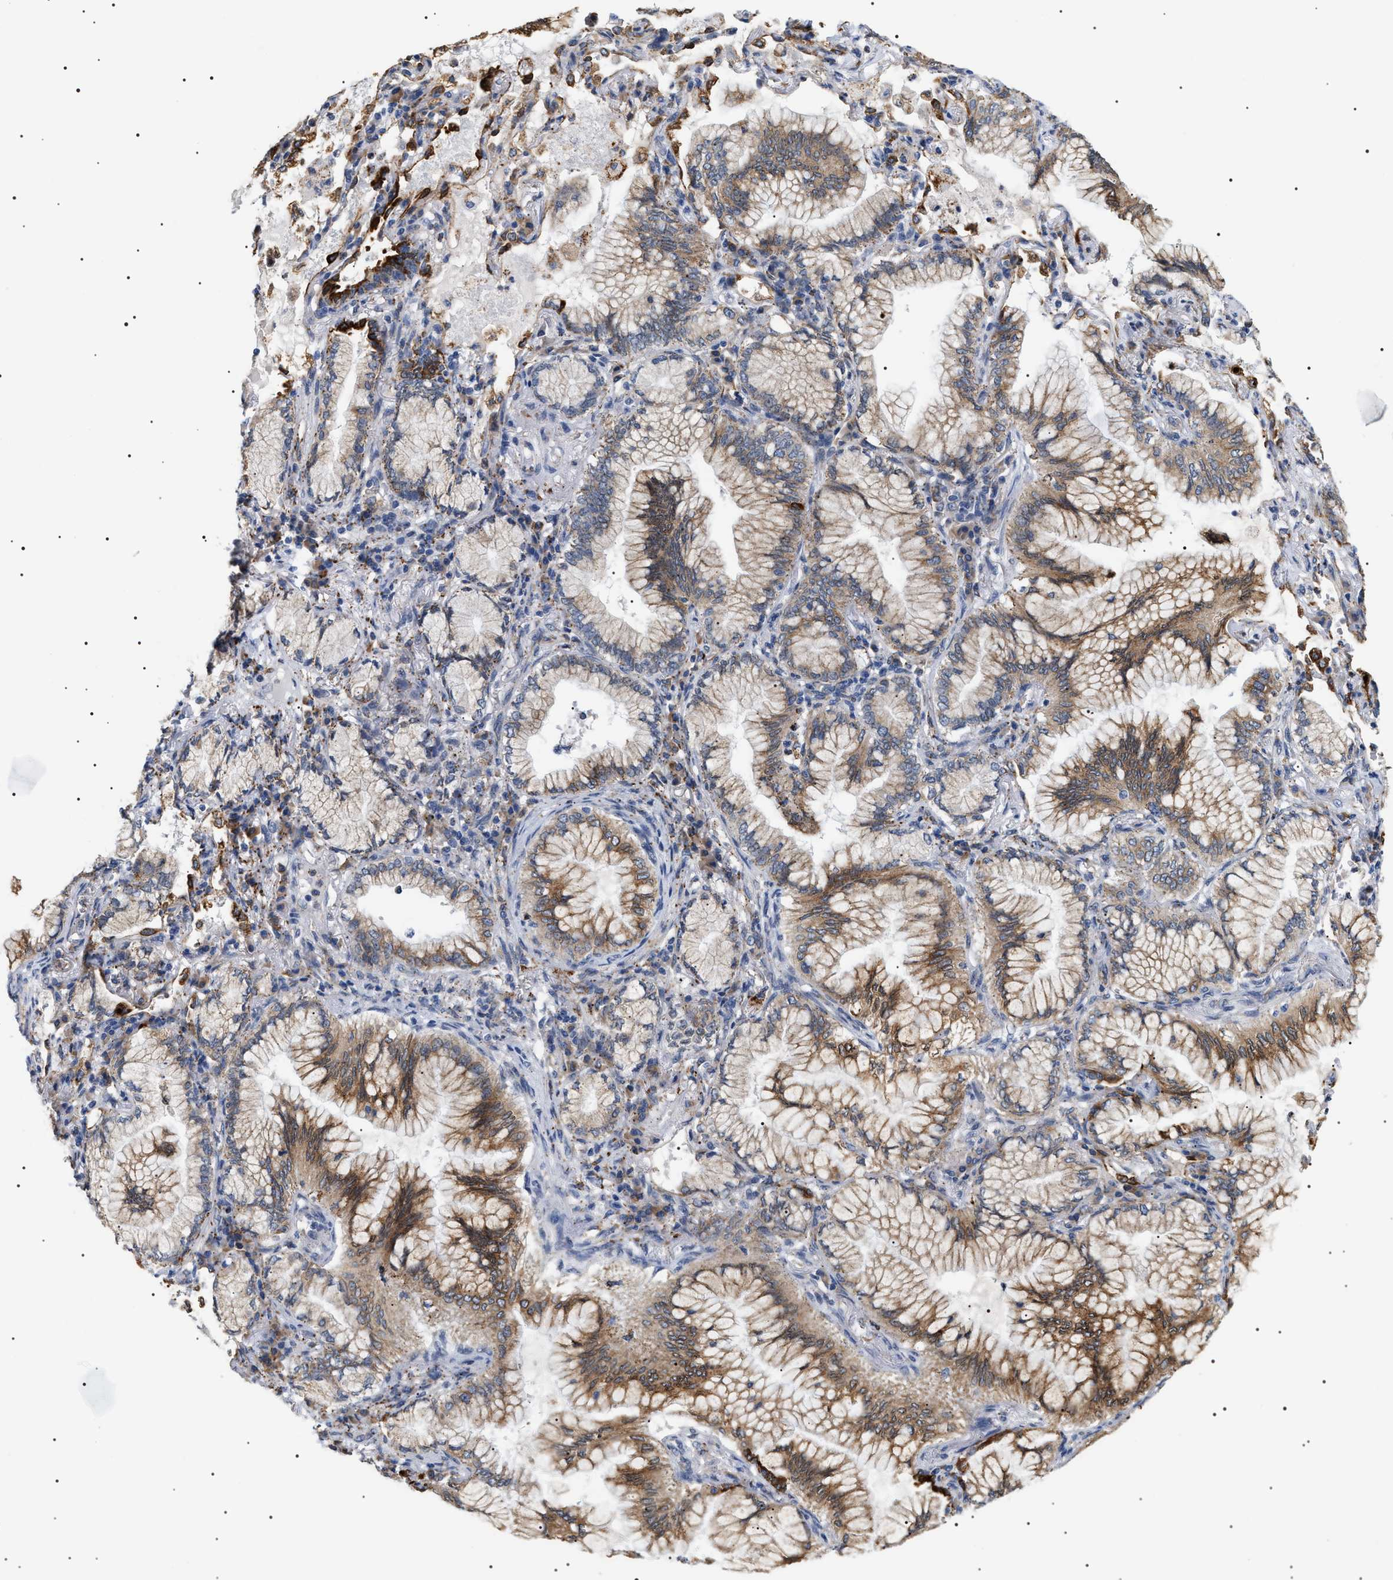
{"staining": {"intensity": "moderate", "quantity": ">75%", "location": "cytoplasmic/membranous"}, "tissue": "lung cancer", "cell_type": "Tumor cells", "image_type": "cancer", "snomed": [{"axis": "morphology", "description": "Adenocarcinoma, NOS"}, {"axis": "topography", "description": "Lung"}], "caption": "About >75% of tumor cells in human adenocarcinoma (lung) display moderate cytoplasmic/membranous protein positivity as visualized by brown immunohistochemical staining.", "gene": "HSD17B11", "patient": {"sex": "female", "age": 70}}